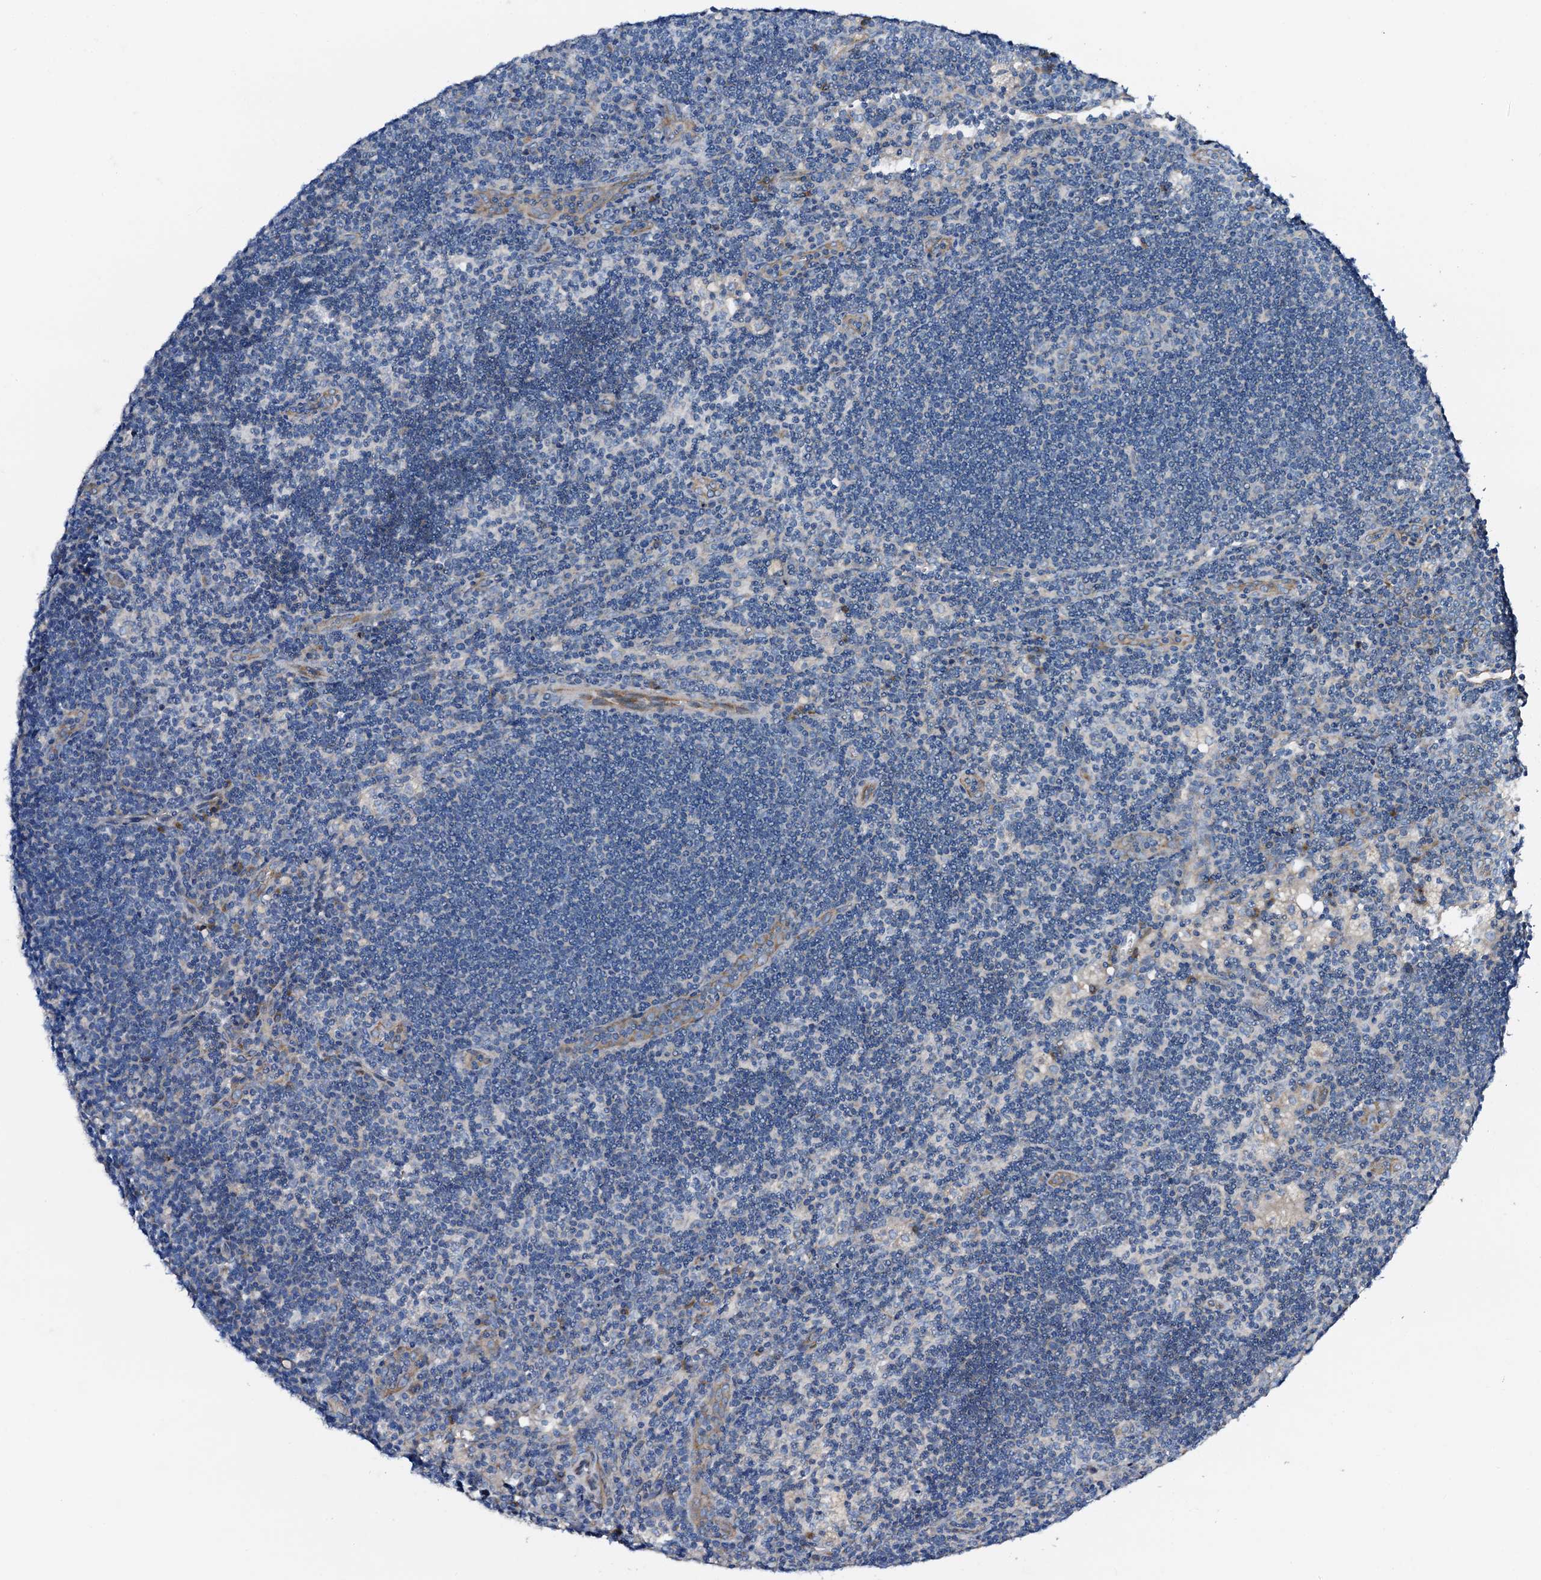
{"staining": {"intensity": "negative", "quantity": "none", "location": "none"}, "tissue": "lymph node", "cell_type": "Germinal center cells", "image_type": "normal", "snomed": [{"axis": "morphology", "description": "Normal tissue, NOS"}, {"axis": "topography", "description": "Lymph node"}], "caption": "DAB (3,3'-diaminobenzidine) immunohistochemical staining of benign human lymph node reveals no significant expression in germinal center cells.", "gene": "STARD13", "patient": {"sex": "male", "age": 24}}